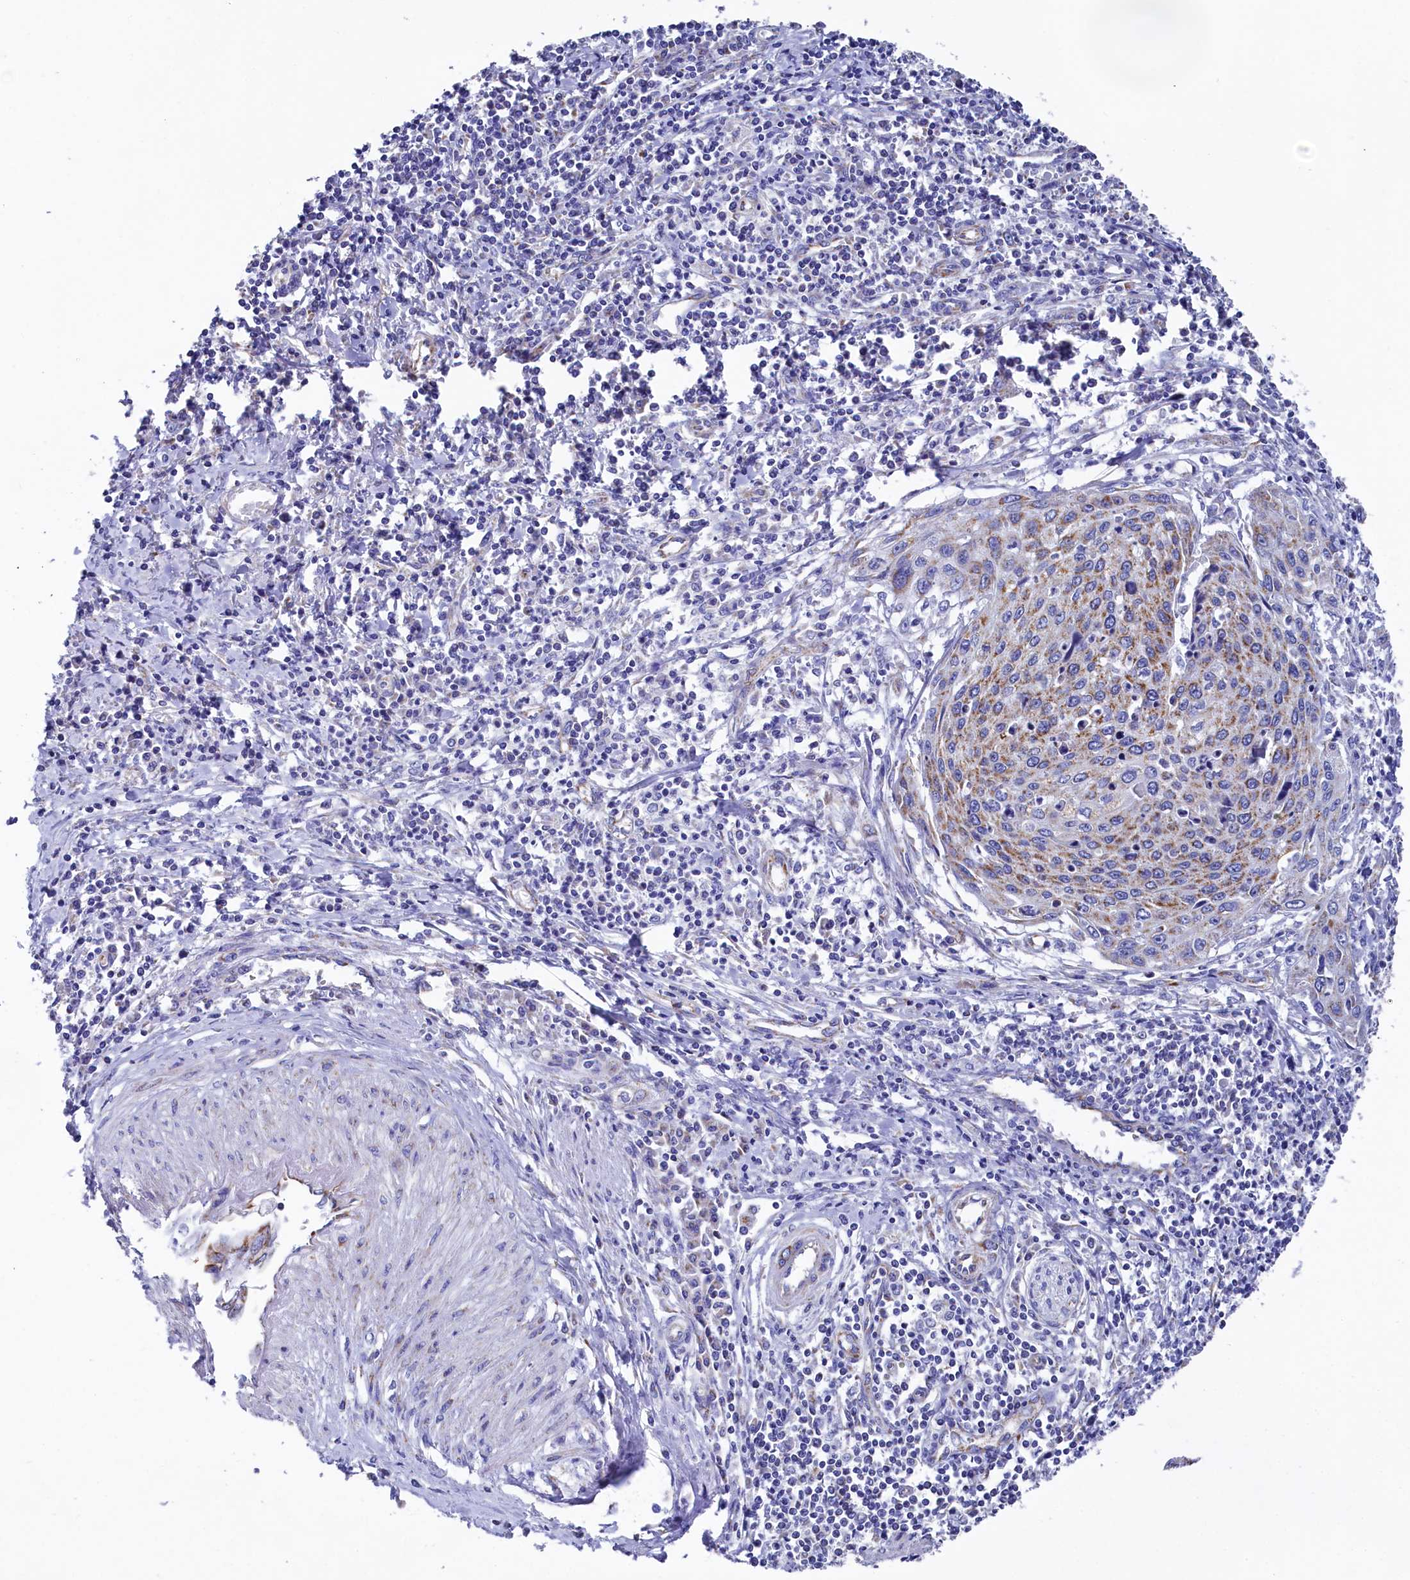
{"staining": {"intensity": "moderate", "quantity": "25%-75%", "location": "cytoplasmic/membranous"}, "tissue": "cervical cancer", "cell_type": "Tumor cells", "image_type": "cancer", "snomed": [{"axis": "morphology", "description": "Squamous cell carcinoma, NOS"}, {"axis": "topography", "description": "Cervix"}], "caption": "Protein expression analysis of cervical cancer (squamous cell carcinoma) demonstrates moderate cytoplasmic/membranous positivity in approximately 25%-75% of tumor cells. Nuclei are stained in blue.", "gene": "MMAB", "patient": {"sex": "female", "age": 32}}